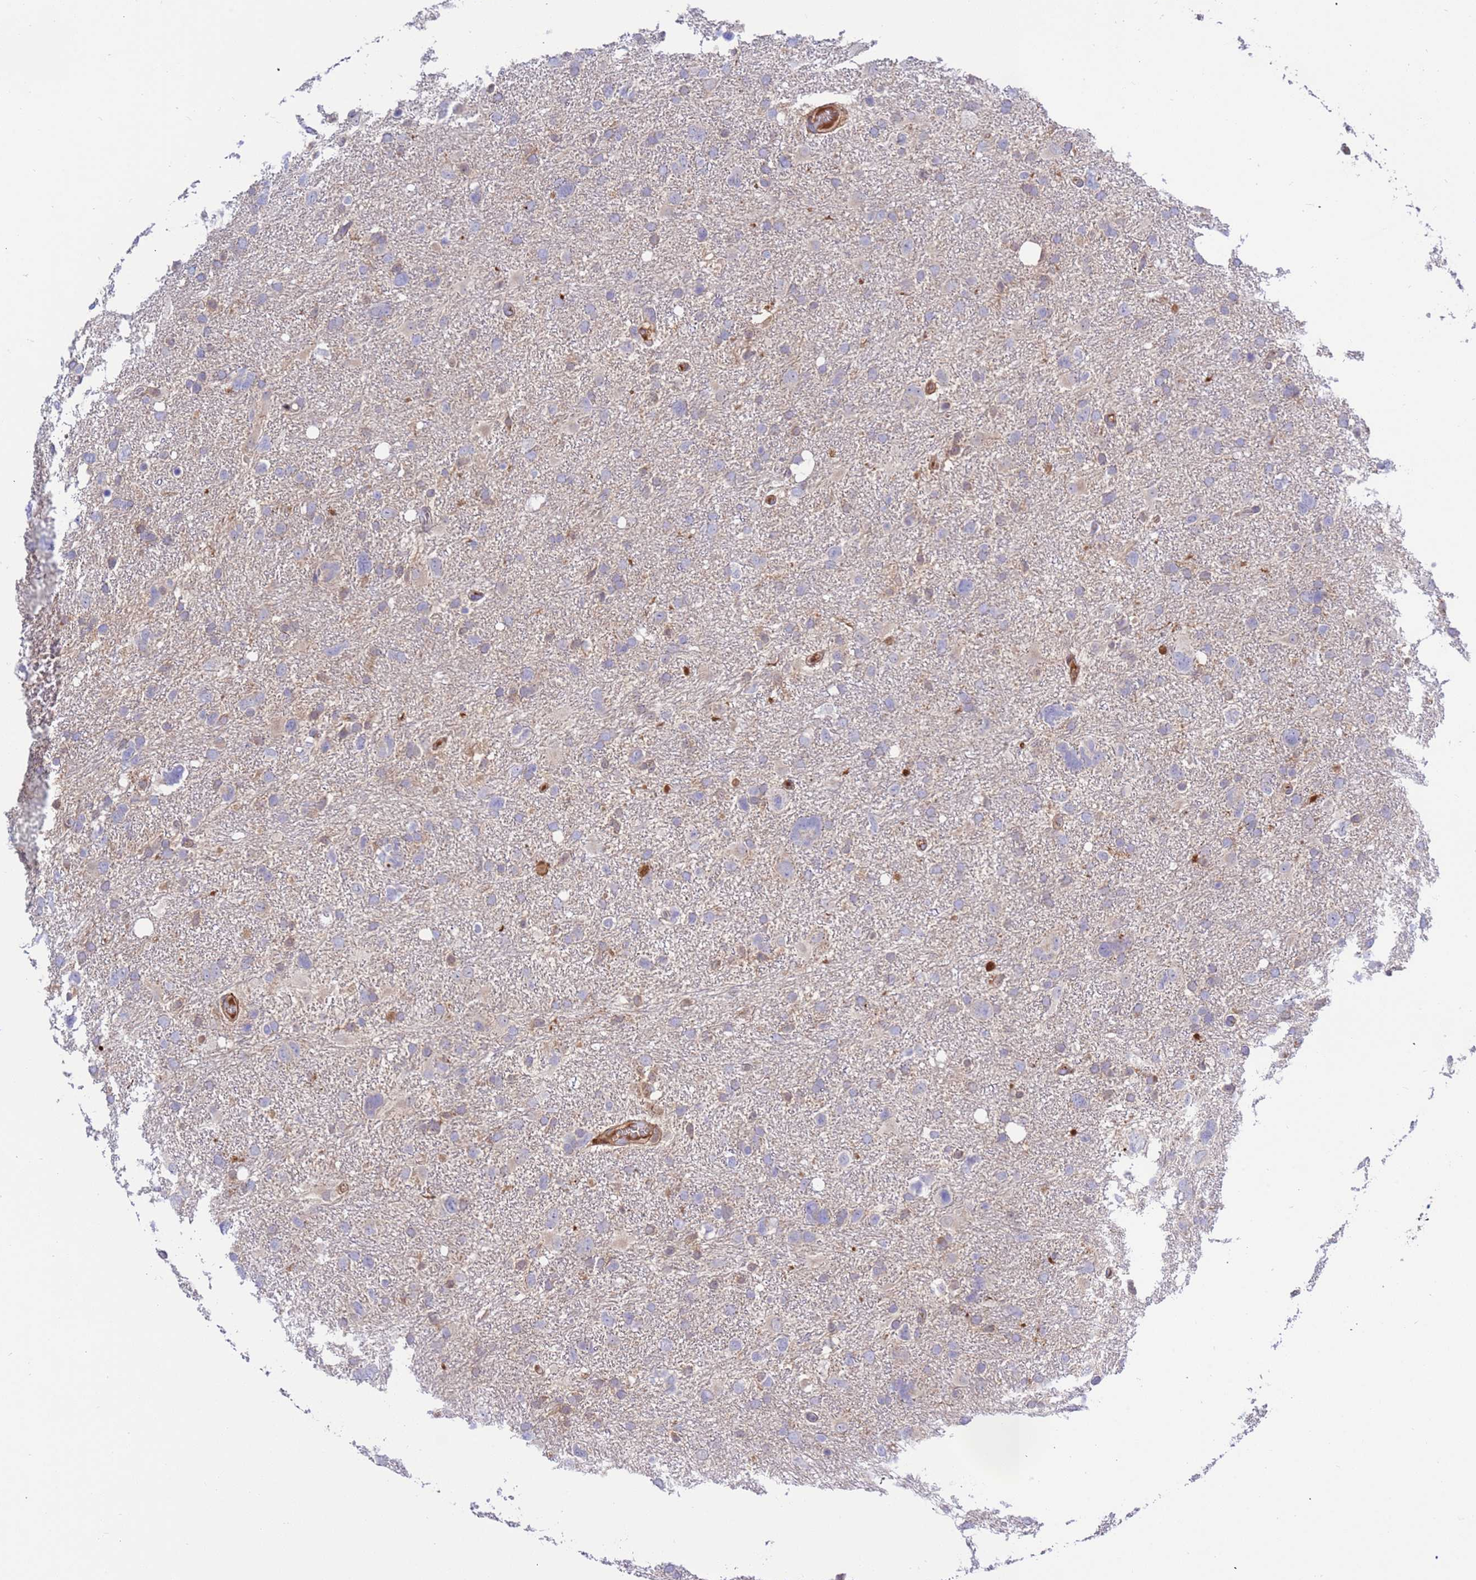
{"staining": {"intensity": "negative", "quantity": "none", "location": "none"}, "tissue": "glioma", "cell_type": "Tumor cells", "image_type": "cancer", "snomed": [{"axis": "morphology", "description": "Glioma, malignant, High grade"}, {"axis": "topography", "description": "Brain"}], "caption": "The histopathology image exhibits no significant positivity in tumor cells of malignant glioma (high-grade). (DAB (3,3'-diaminobenzidine) immunohistochemistry, high magnification).", "gene": "FOXRED1", "patient": {"sex": "male", "age": 61}}